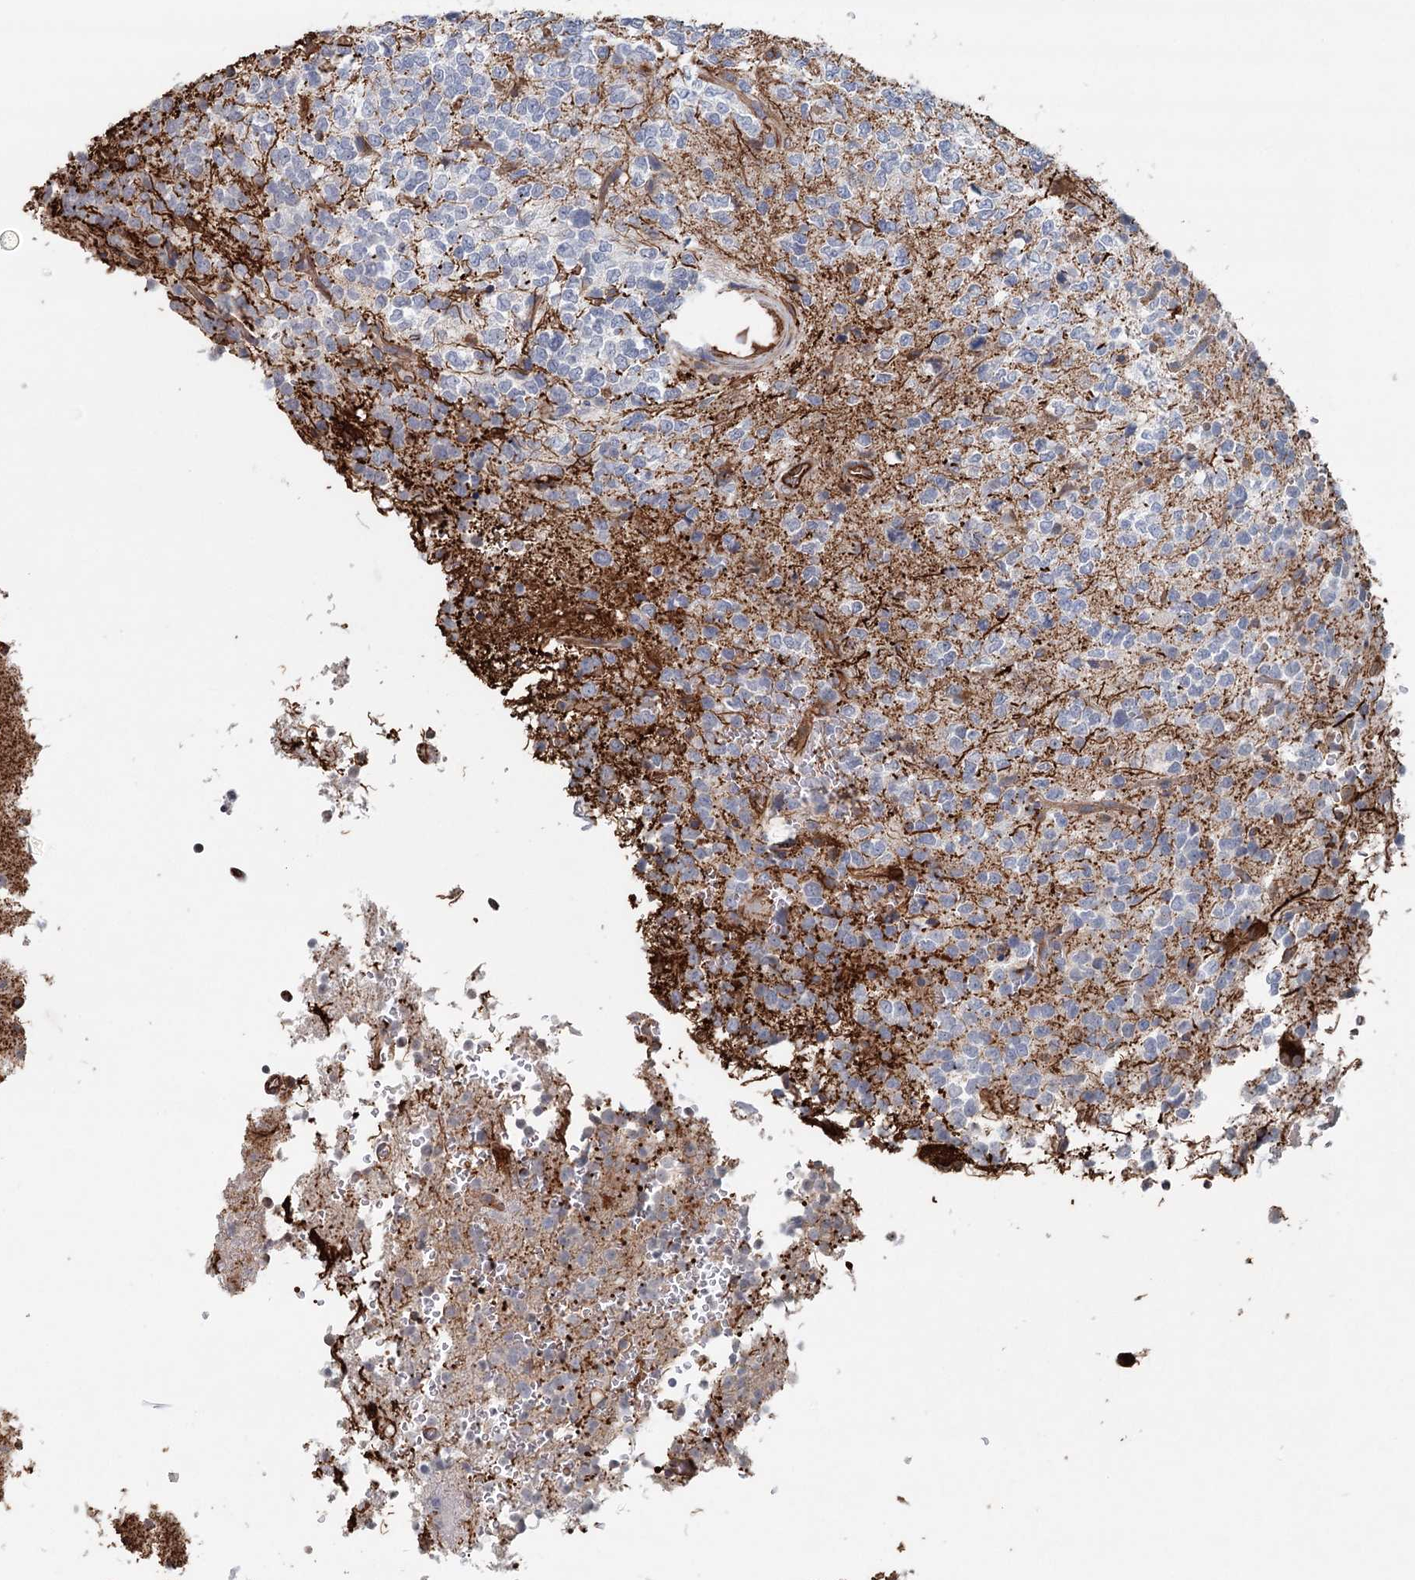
{"staining": {"intensity": "negative", "quantity": "none", "location": "none"}, "tissue": "glioma", "cell_type": "Tumor cells", "image_type": "cancer", "snomed": [{"axis": "morphology", "description": "Glioma, malignant, High grade"}, {"axis": "topography", "description": "Brain"}], "caption": "IHC of glioma shows no staining in tumor cells. Nuclei are stained in blue.", "gene": "SYNPO", "patient": {"sex": "female", "age": 62}}